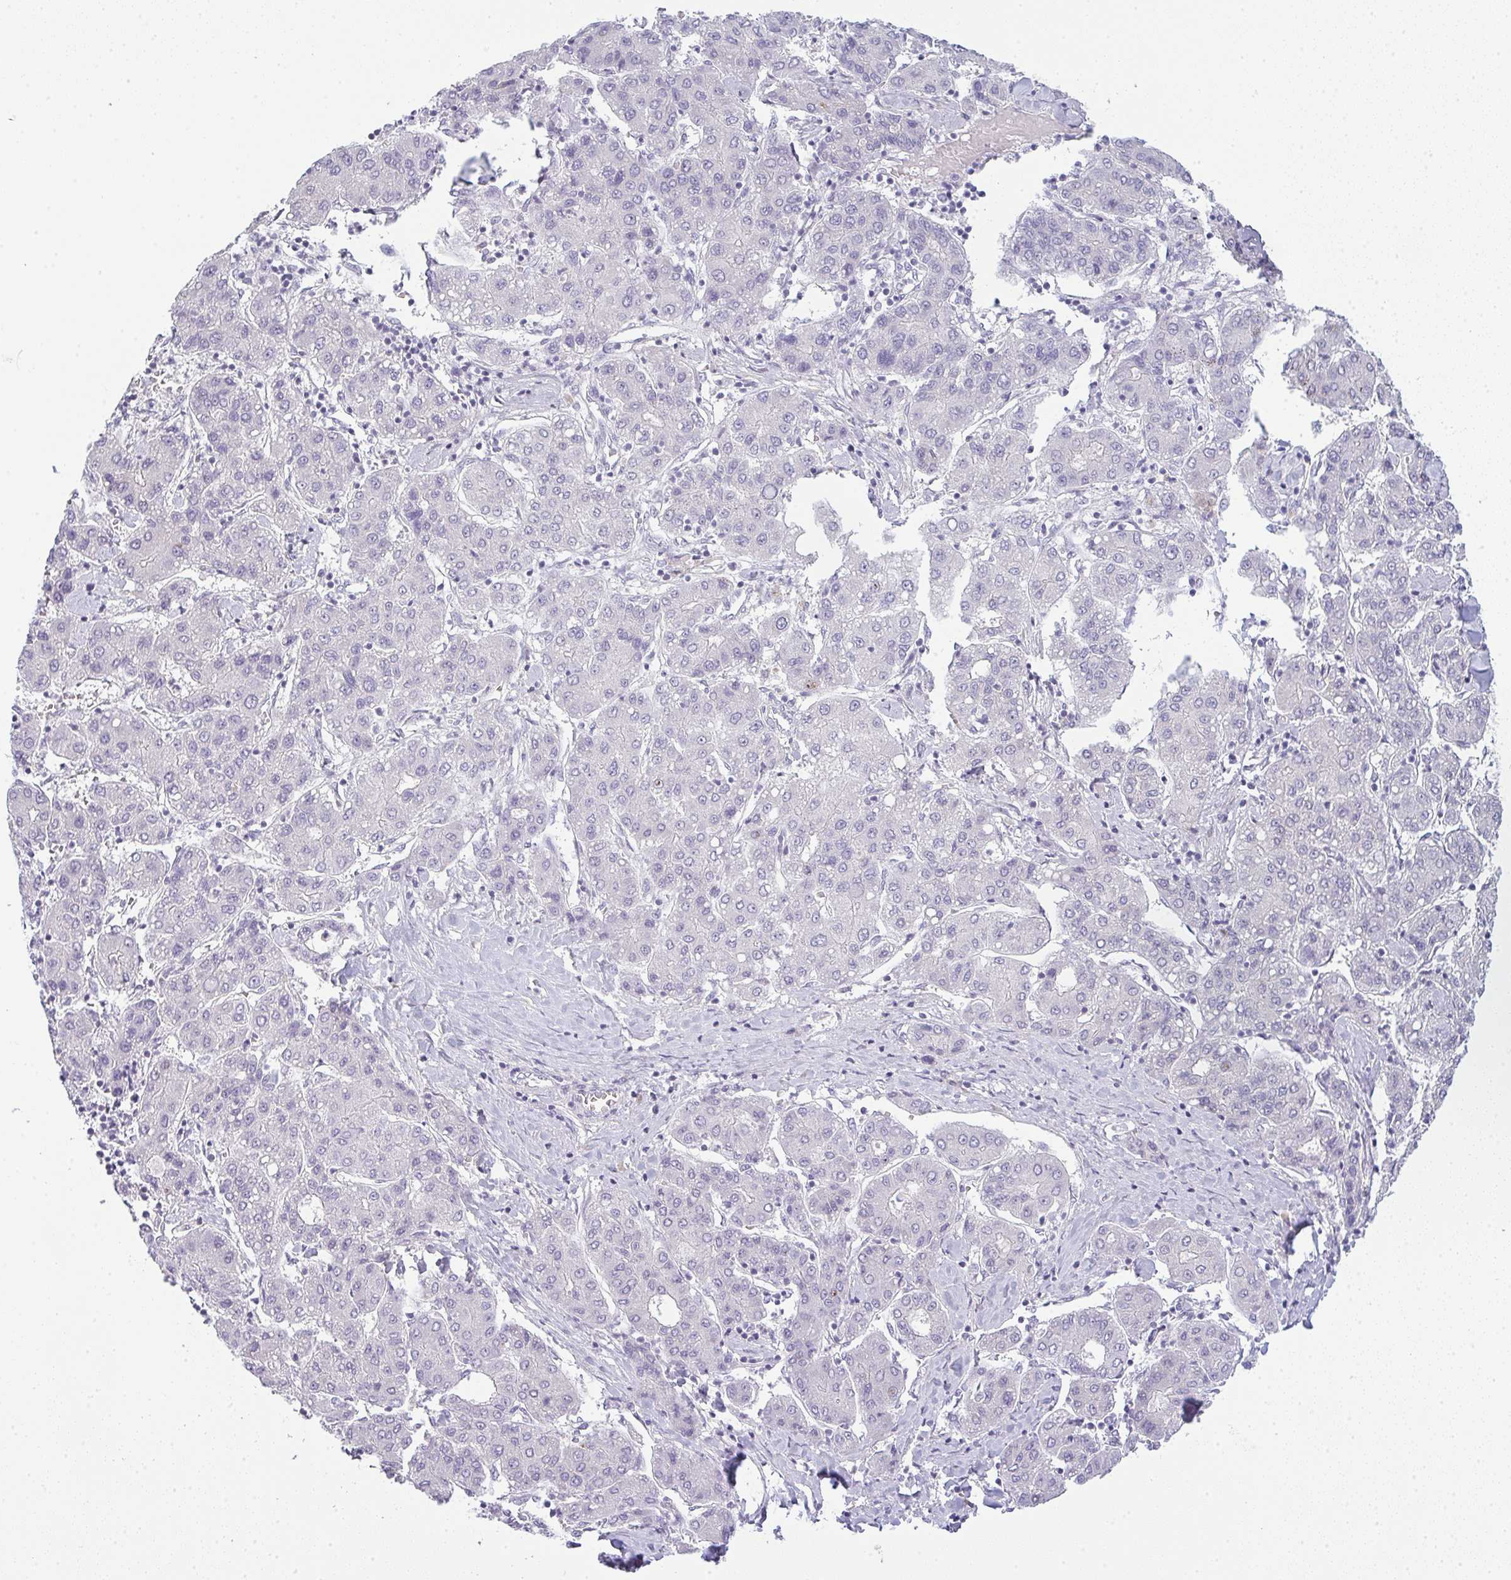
{"staining": {"intensity": "negative", "quantity": "none", "location": "none"}, "tissue": "liver cancer", "cell_type": "Tumor cells", "image_type": "cancer", "snomed": [{"axis": "morphology", "description": "Carcinoma, Hepatocellular, NOS"}, {"axis": "topography", "description": "Liver"}], "caption": "The micrograph exhibits no staining of tumor cells in liver hepatocellular carcinoma.", "gene": "SIRPB2", "patient": {"sex": "male", "age": 65}}